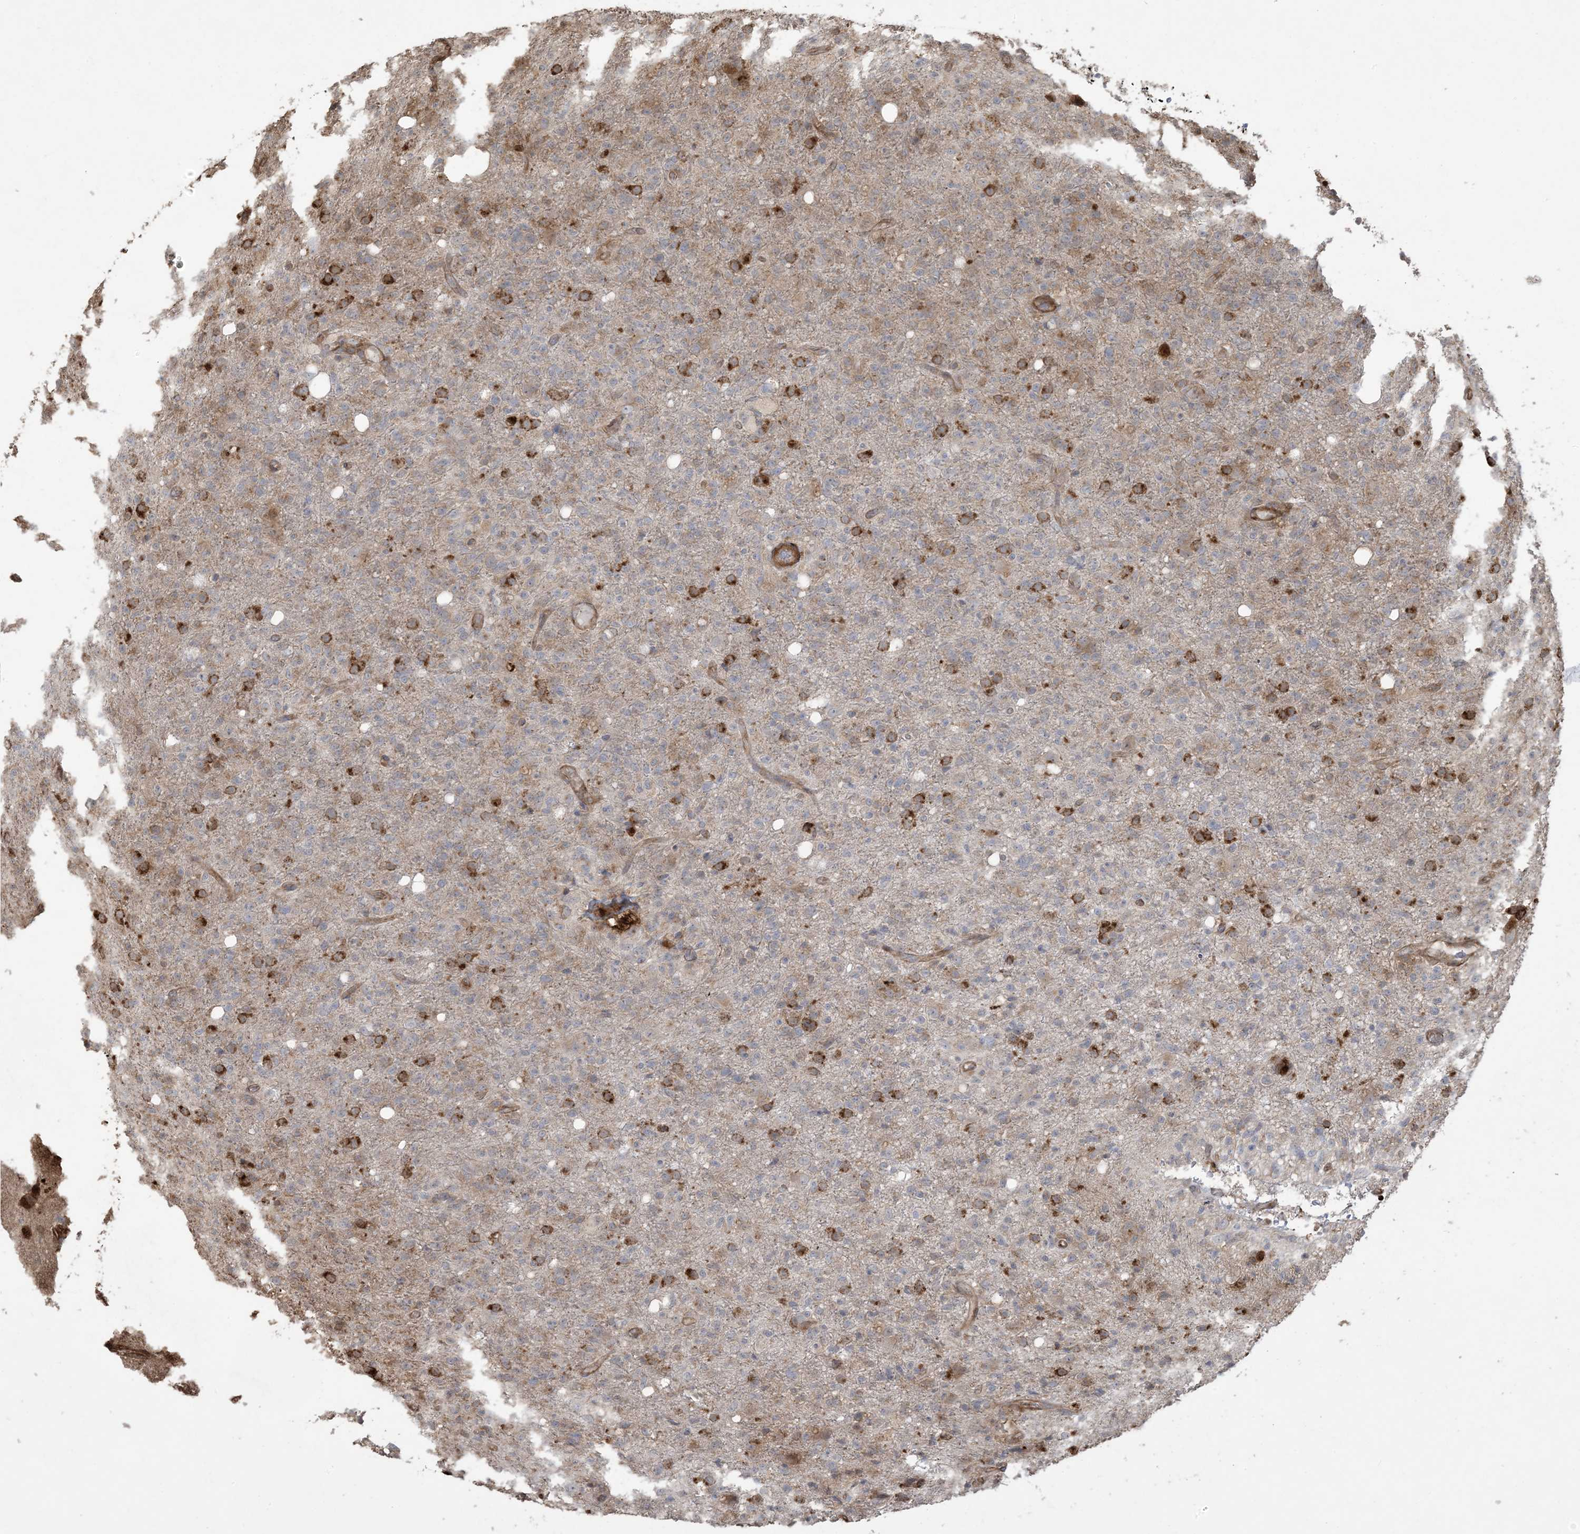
{"staining": {"intensity": "strong", "quantity": "<25%", "location": "cytoplasmic/membranous"}, "tissue": "glioma", "cell_type": "Tumor cells", "image_type": "cancer", "snomed": [{"axis": "morphology", "description": "Glioma, malignant, High grade"}, {"axis": "topography", "description": "Brain"}], "caption": "A photomicrograph of malignant glioma (high-grade) stained for a protein exhibits strong cytoplasmic/membranous brown staining in tumor cells.", "gene": "KLHL18", "patient": {"sex": "female", "age": 57}}